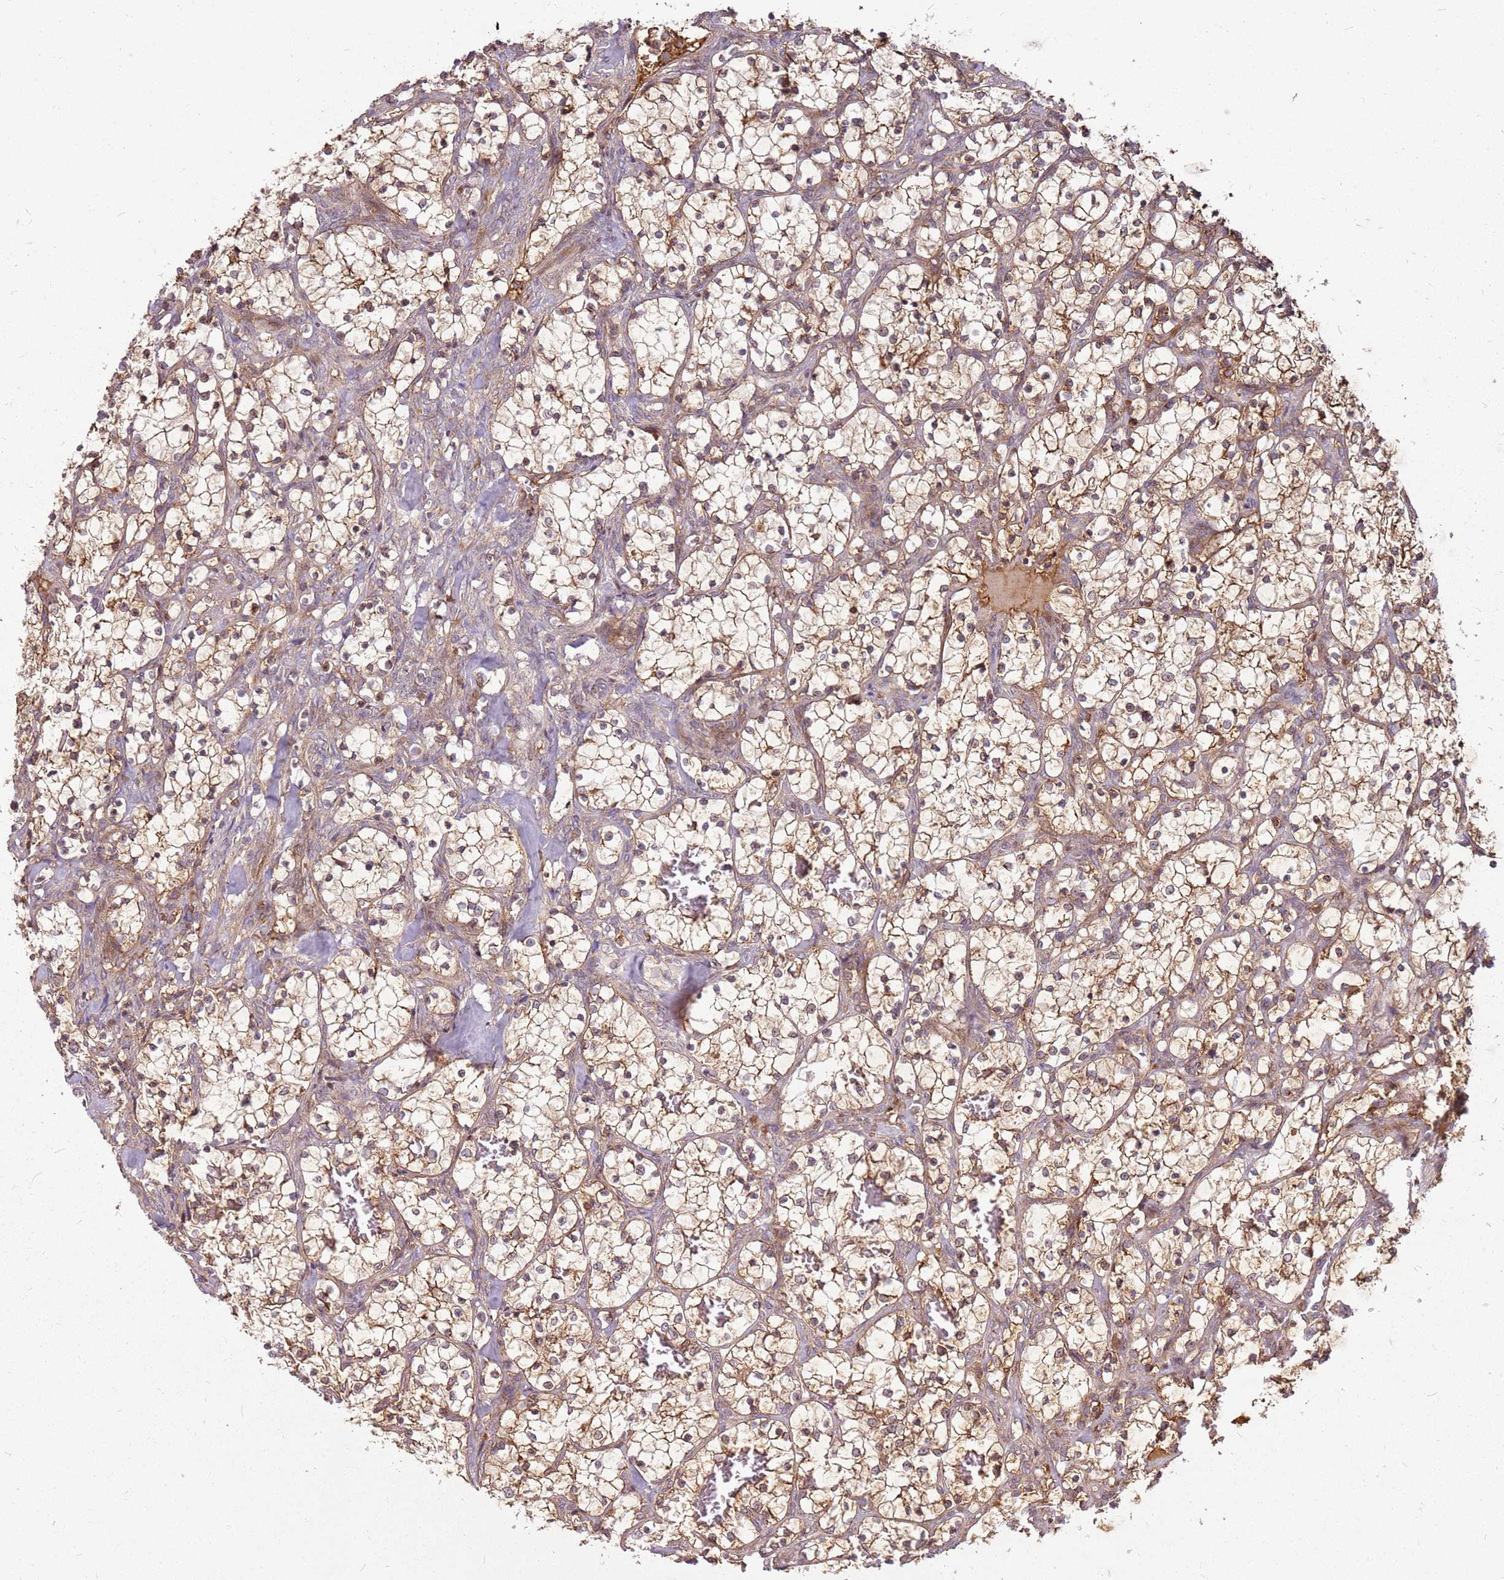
{"staining": {"intensity": "moderate", "quantity": ">75%", "location": "cytoplasmic/membranous"}, "tissue": "renal cancer", "cell_type": "Tumor cells", "image_type": "cancer", "snomed": [{"axis": "morphology", "description": "Adenocarcinoma, NOS"}, {"axis": "topography", "description": "Kidney"}], "caption": "This histopathology image reveals immunohistochemistry (IHC) staining of human renal adenocarcinoma, with medium moderate cytoplasmic/membranous expression in approximately >75% of tumor cells.", "gene": "CCDC159", "patient": {"sex": "female", "age": 69}}